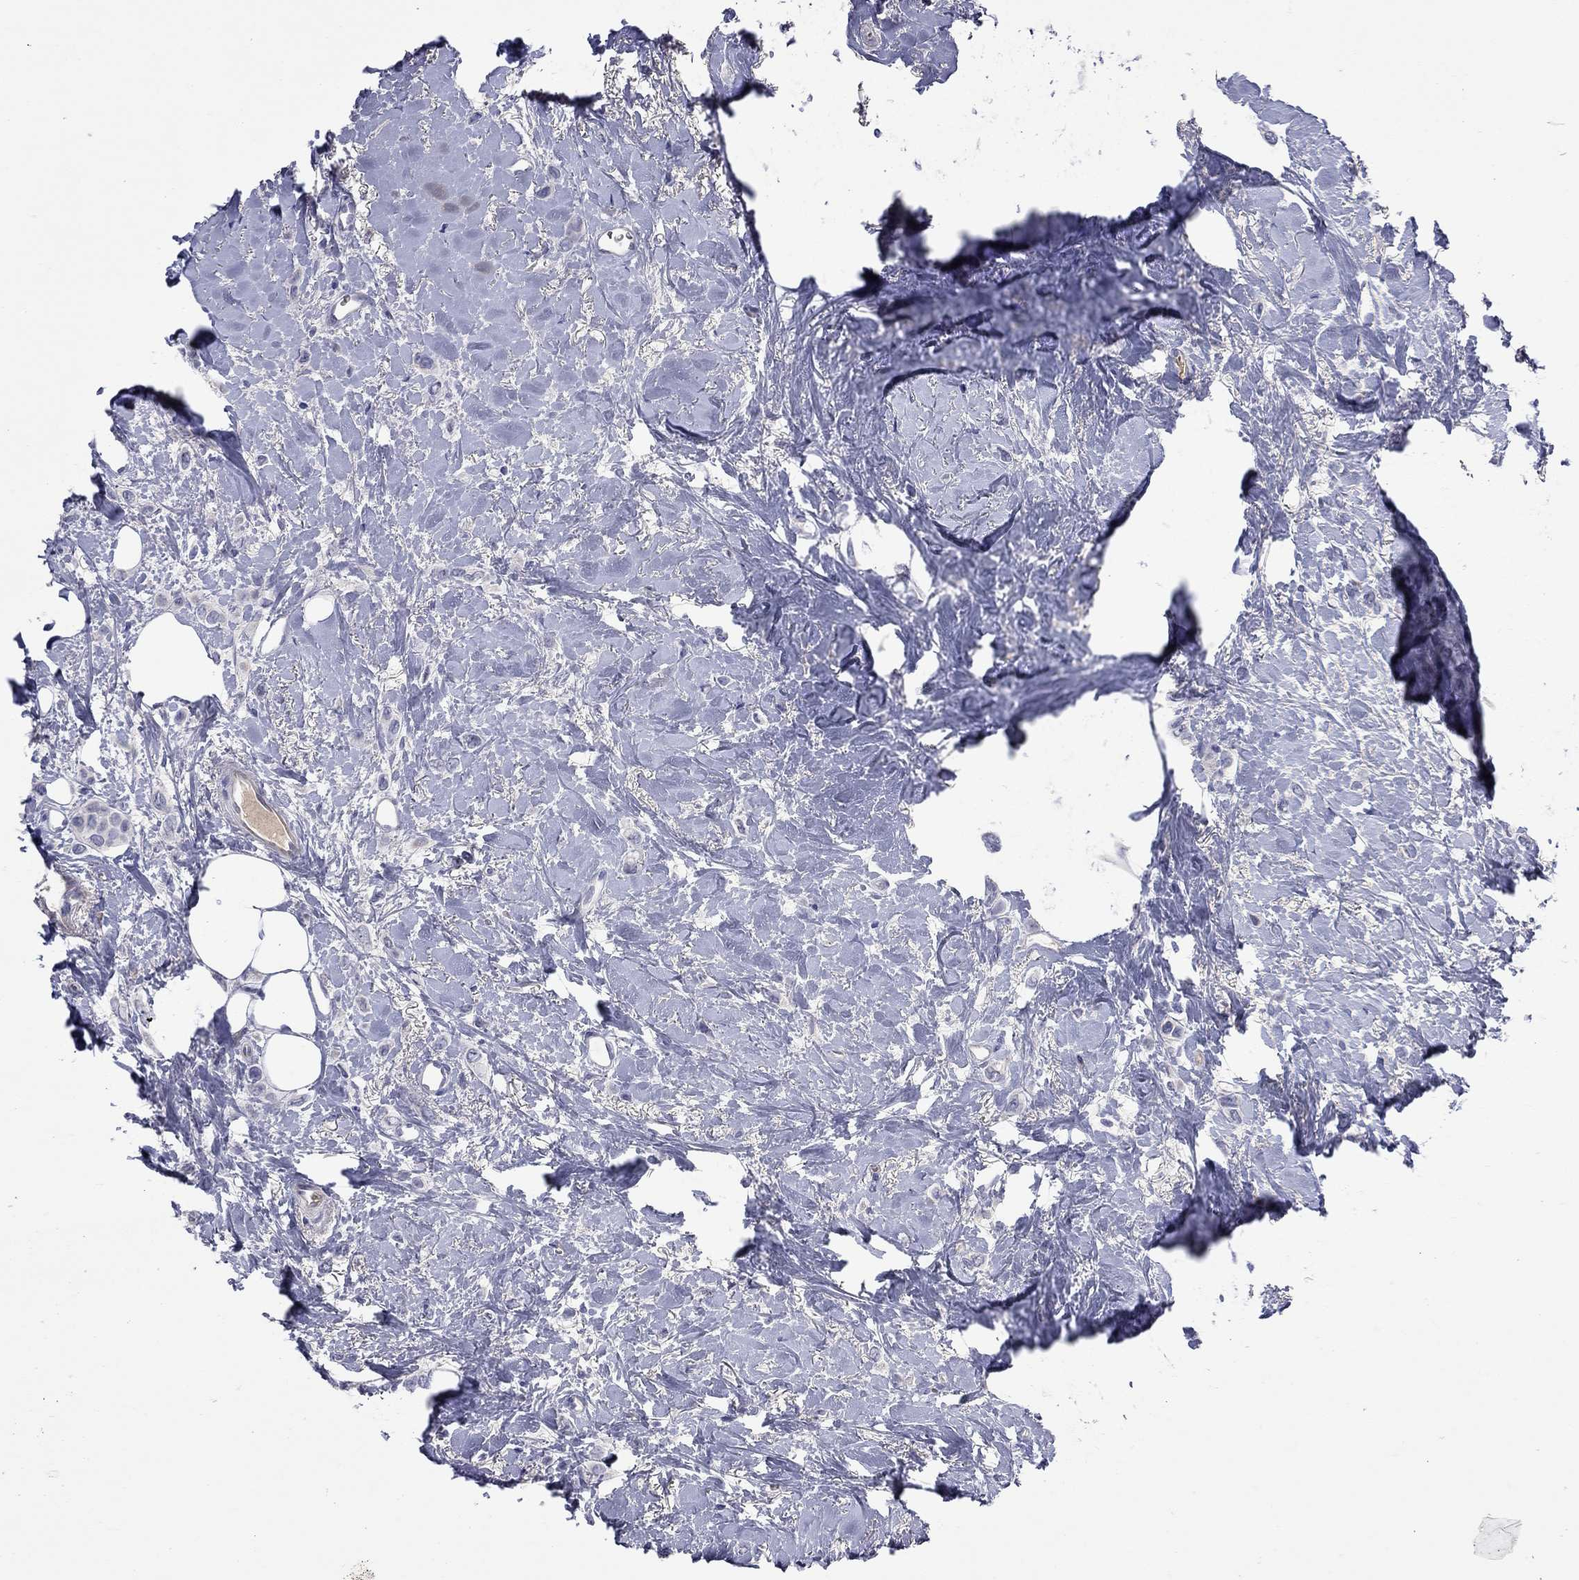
{"staining": {"intensity": "negative", "quantity": "none", "location": "none"}, "tissue": "breast cancer", "cell_type": "Tumor cells", "image_type": "cancer", "snomed": [{"axis": "morphology", "description": "Lobular carcinoma"}, {"axis": "topography", "description": "Breast"}], "caption": "Breast cancer (lobular carcinoma) was stained to show a protein in brown. There is no significant positivity in tumor cells.", "gene": "UNC119B", "patient": {"sex": "female", "age": 66}}